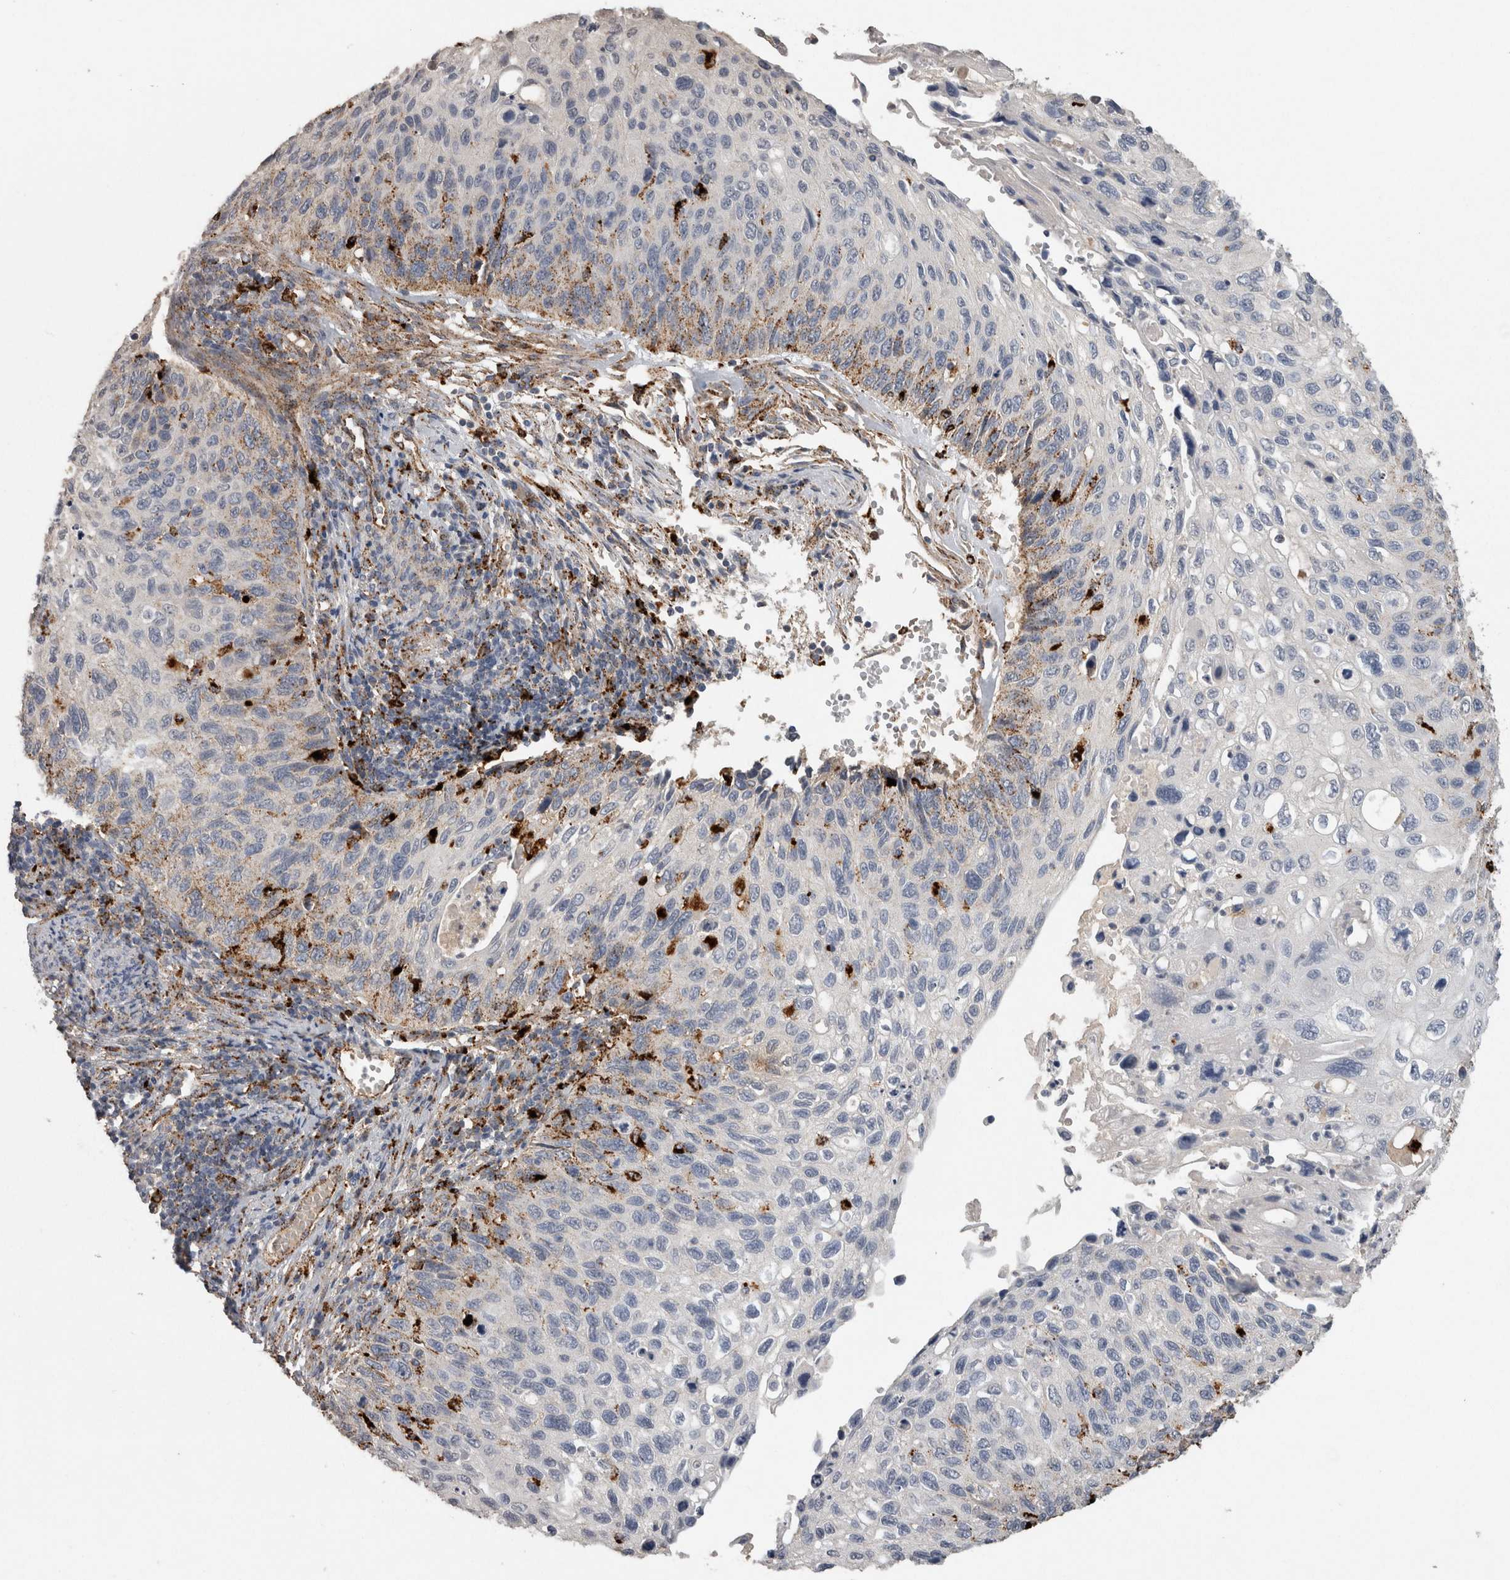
{"staining": {"intensity": "weak", "quantity": "<25%", "location": "cytoplasmic/membranous"}, "tissue": "cervical cancer", "cell_type": "Tumor cells", "image_type": "cancer", "snomed": [{"axis": "morphology", "description": "Squamous cell carcinoma, NOS"}, {"axis": "topography", "description": "Cervix"}], "caption": "The immunohistochemistry (IHC) photomicrograph has no significant staining in tumor cells of squamous cell carcinoma (cervical) tissue. The staining is performed using DAB brown chromogen with nuclei counter-stained in using hematoxylin.", "gene": "CTSZ", "patient": {"sex": "female", "age": 70}}